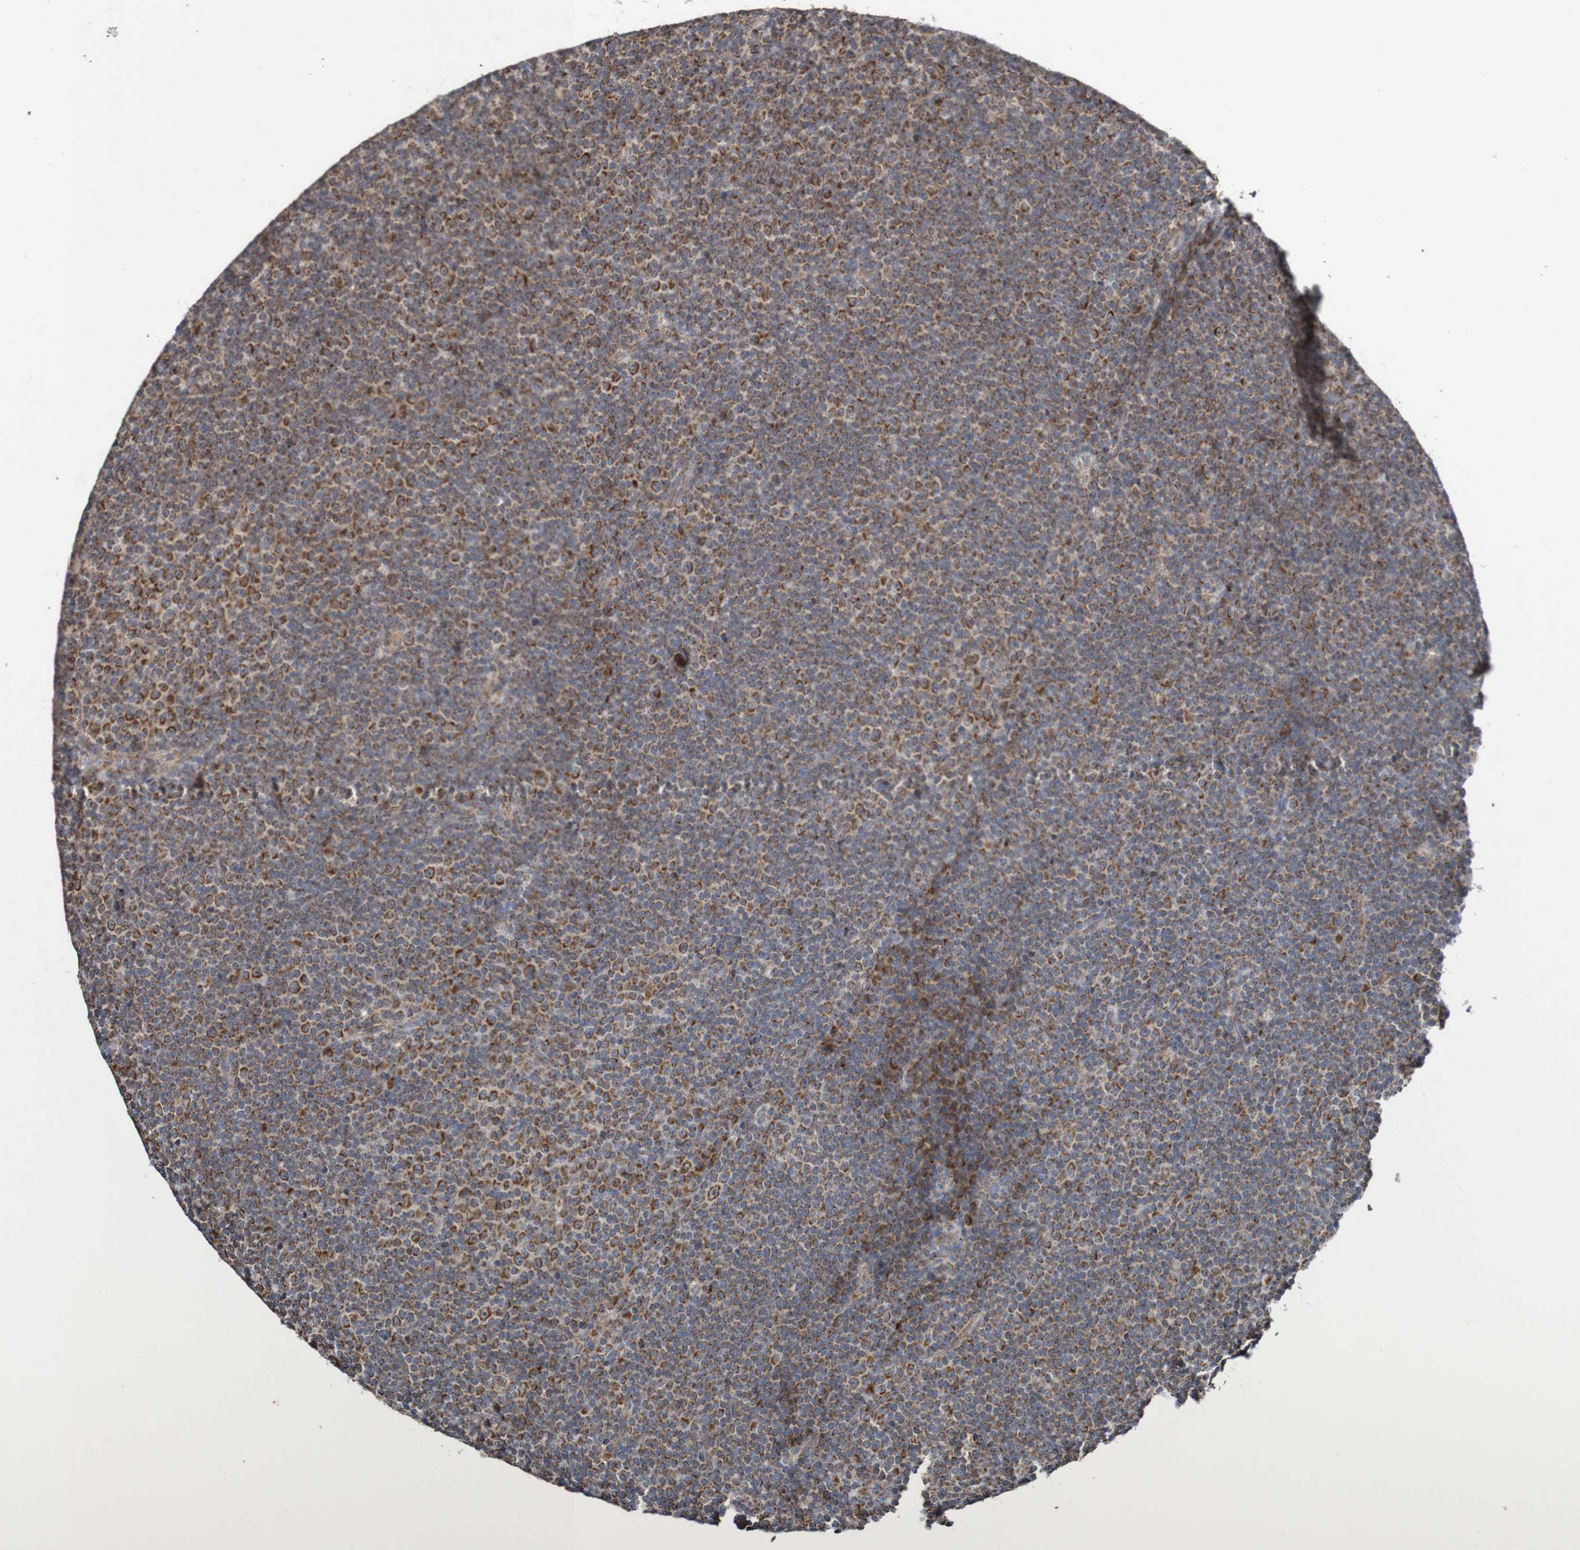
{"staining": {"intensity": "strong", "quantity": "25%-75%", "location": "cytoplasmic/membranous"}, "tissue": "lymphoma", "cell_type": "Tumor cells", "image_type": "cancer", "snomed": [{"axis": "morphology", "description": "Malignant lymphoma, non-Hodgkin's type, Low grade"}, {"axis": "topography", "description": "Lymph node"}], "caption": "Tumor cells exhibit strong cytoplasmic/membranous positivity in about 25%-75% of cells in lymphoma. Using DAB (3,3'-diaminobenzidine) (brown) and hematoxylin (blue) stains, captured at high magnification using brightfield microscopy.", "gene": "DVL1", "patient": {"sex": "female", "age": 67}}